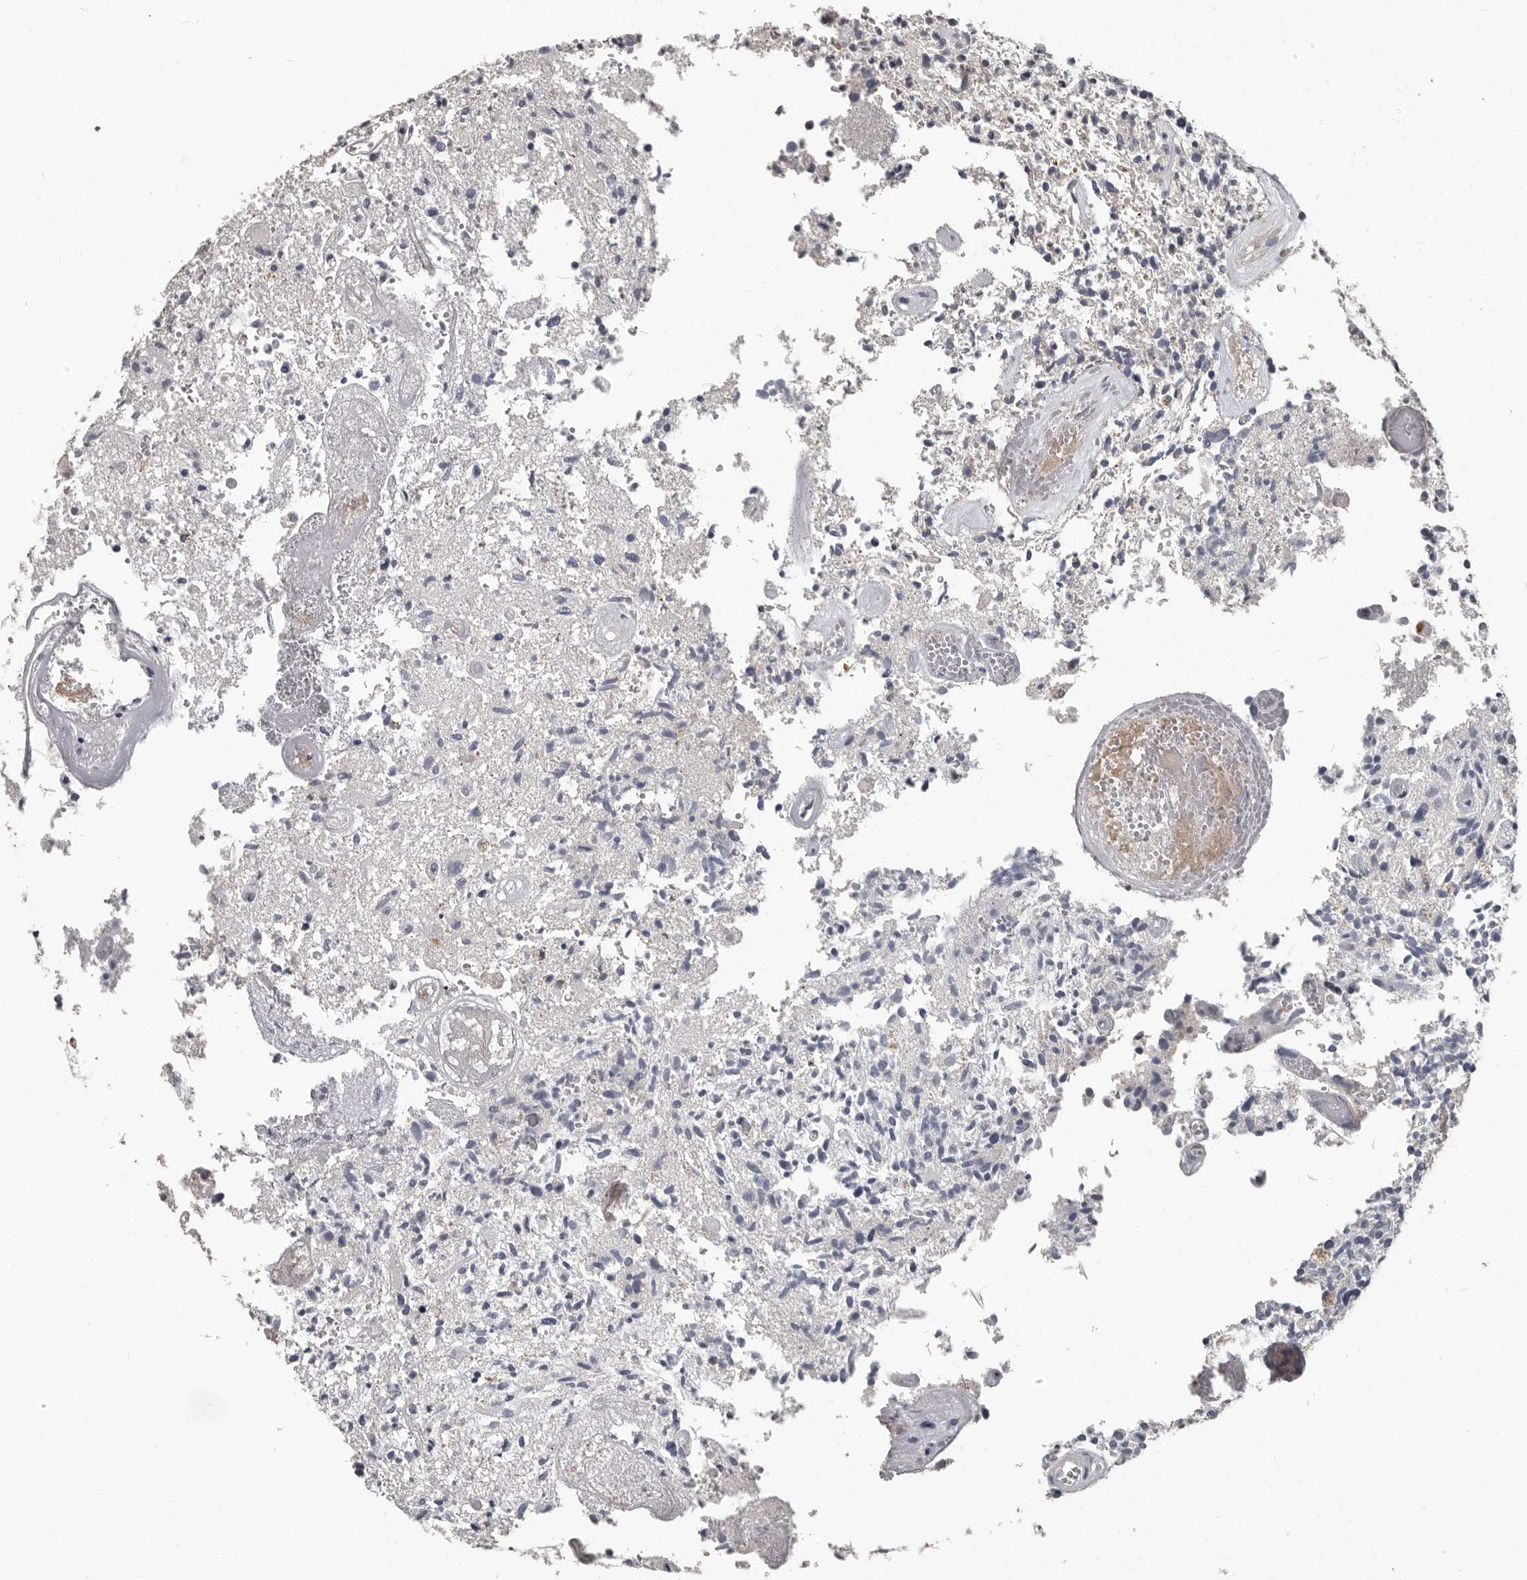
{"staining": {"intensity": "negative", "quantity": "none", "location": "none"}, "tissue": "glioma", "cell_type": "Tumor cells", "image_type": "cancer", "snomed": [{"axis": "morphology", "description": "Glioma, malignant, High grade"}, {"axis": "topography", "description": "Brain"}], "caption": "A photomicrograph of human glioma is negative for staining in tumor cells.", "gene": "CA6", "patient": {"sex": "male", "age": 72}}